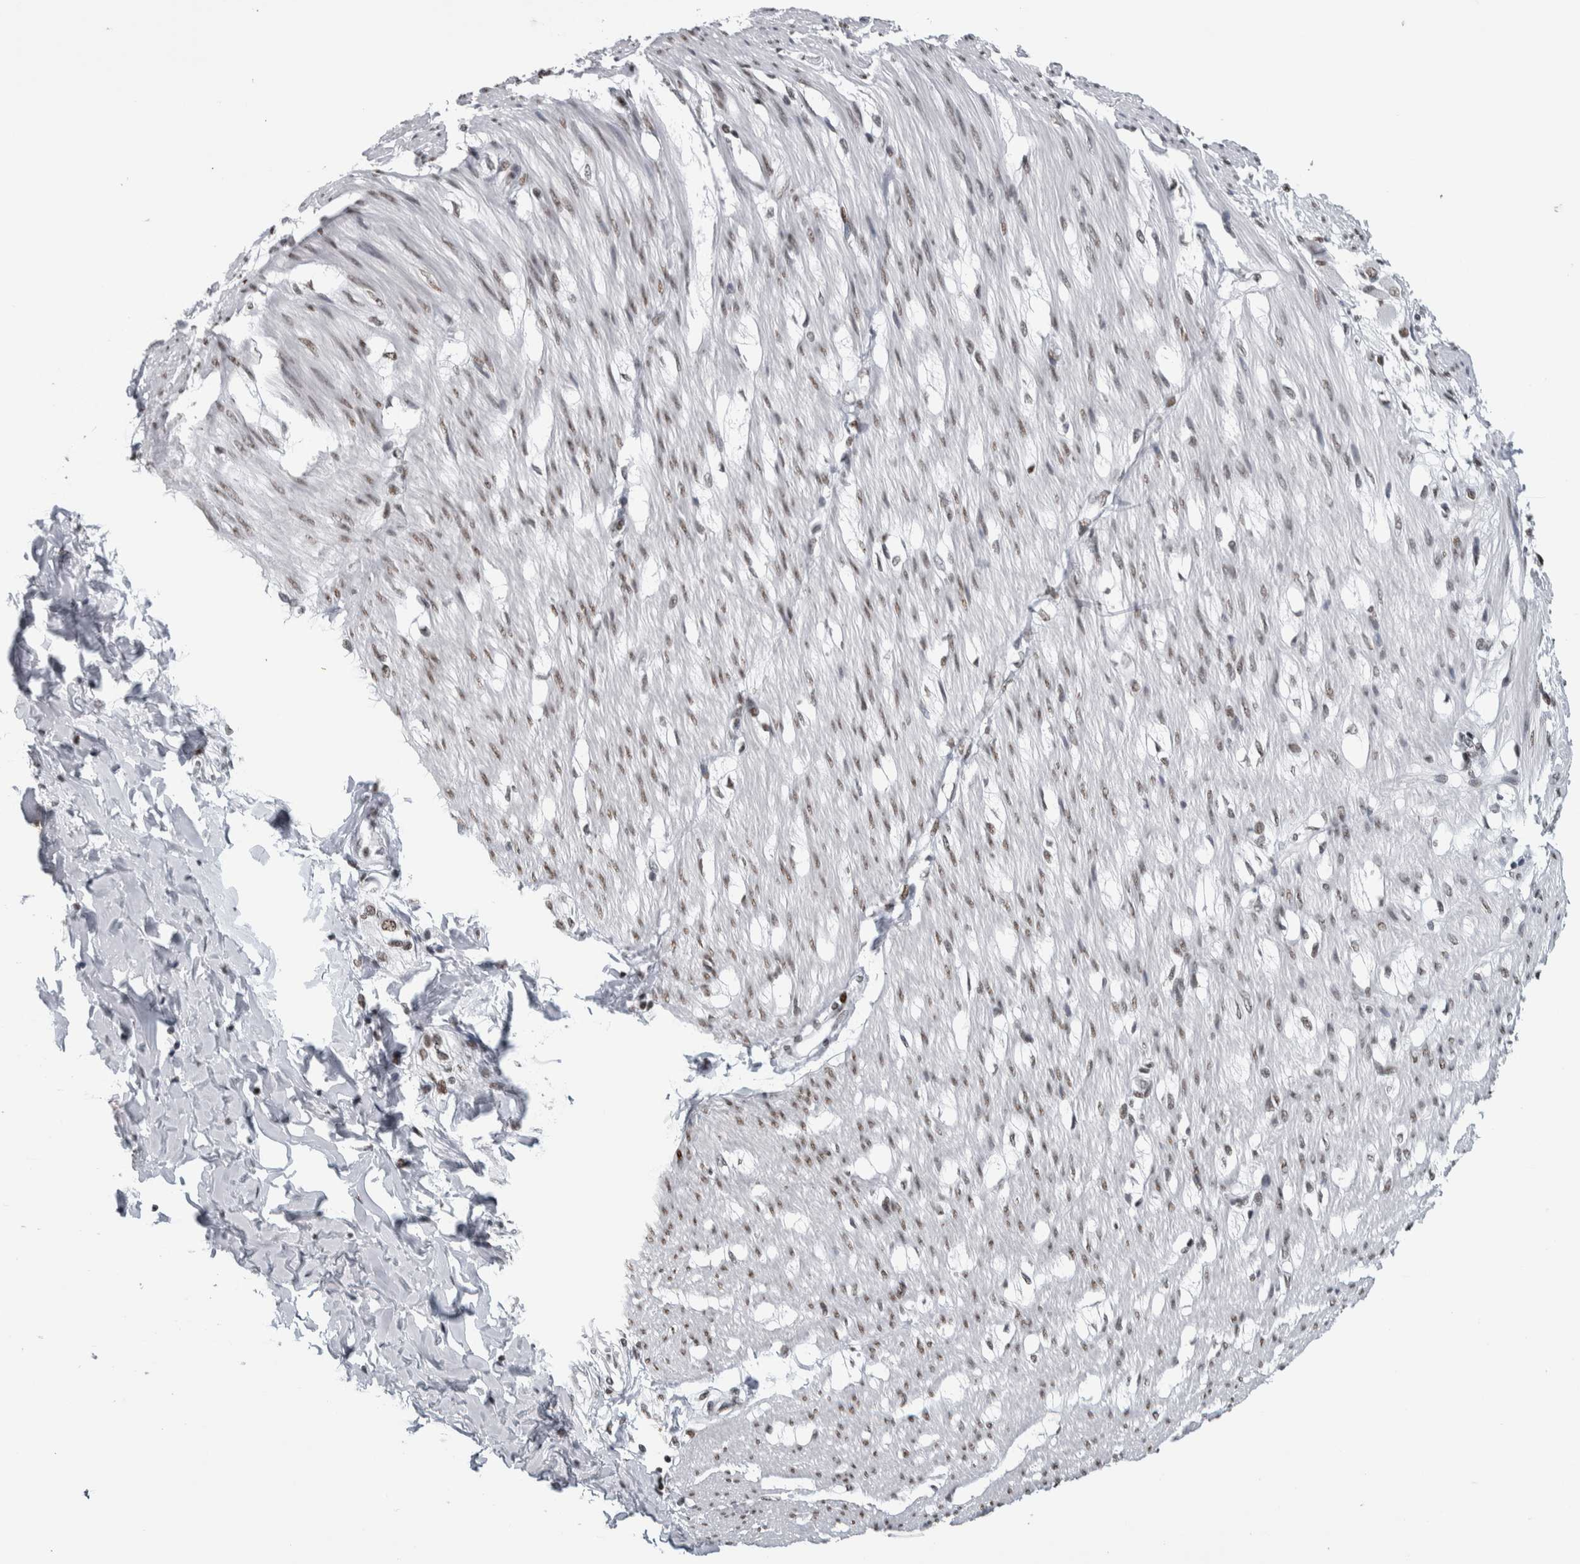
{"staining": {"intensity": "moderate", "quantity": "25%-75%", "location": "nuclear"}, "tissue": "smooth muscle", "cell_type": "Smooth muscle cells", "image_type": "normal", "snomed": [{"axis": "morphology", "description": "Normal tissue, NOS"}, {"axis": "morphology", "description": "Adenocarcinoma, NOS"}, {"axis": "topography", "description": "Smooth muscle"}, {"axis": "topography", "description": "Colon"}], "caption": "Smooth muscle was stained to show a protein in brown. There is medium levels of moderate nuclear expression in approximately 25%-75% of smooth muscle cells. Ihc stains the protein in brown and the nuclei are stained blue.", "gene": "TOP2B", "patient": {"sex": "male", "age": 14}}